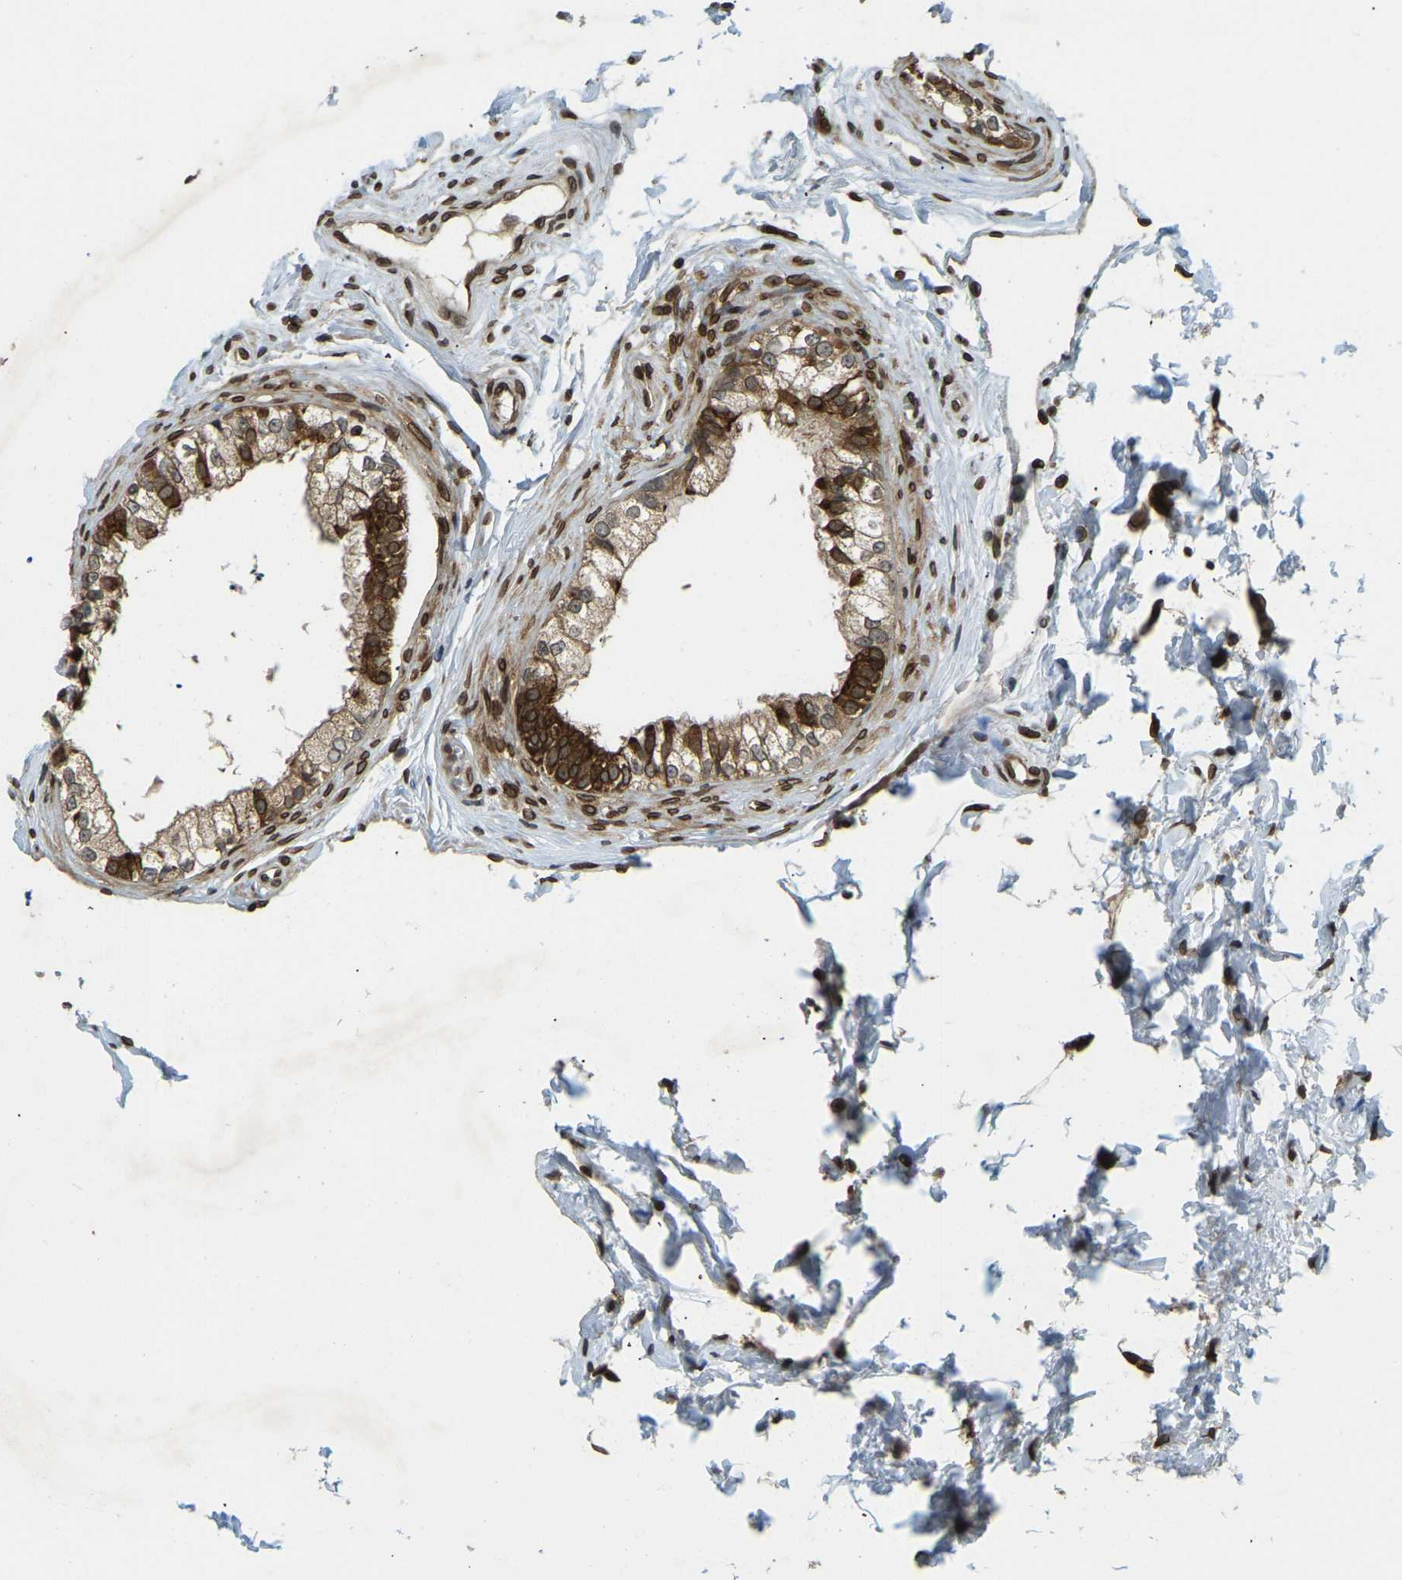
{"staining": {"intensity": "moderate", "quantity": ">75%", "location": "cytoplasmic/membranous,nuclear"}, "tissue": "epididymis", "cell_type": "Glandular cells", "image_type": "normal", "snomed": [{"axis": "morphology", "description": "Normal tissue, NOS"}, {"axis": "topography", "description": "Epididymis"}], "caption": "The immunohistochemical stain labels moderate cytoplasmic/membranous,nuclear positivity in glandular cells of unremarkable epididymis.", "gene": "SYNE1", "patient": {"sex": "male", "age": 56}}